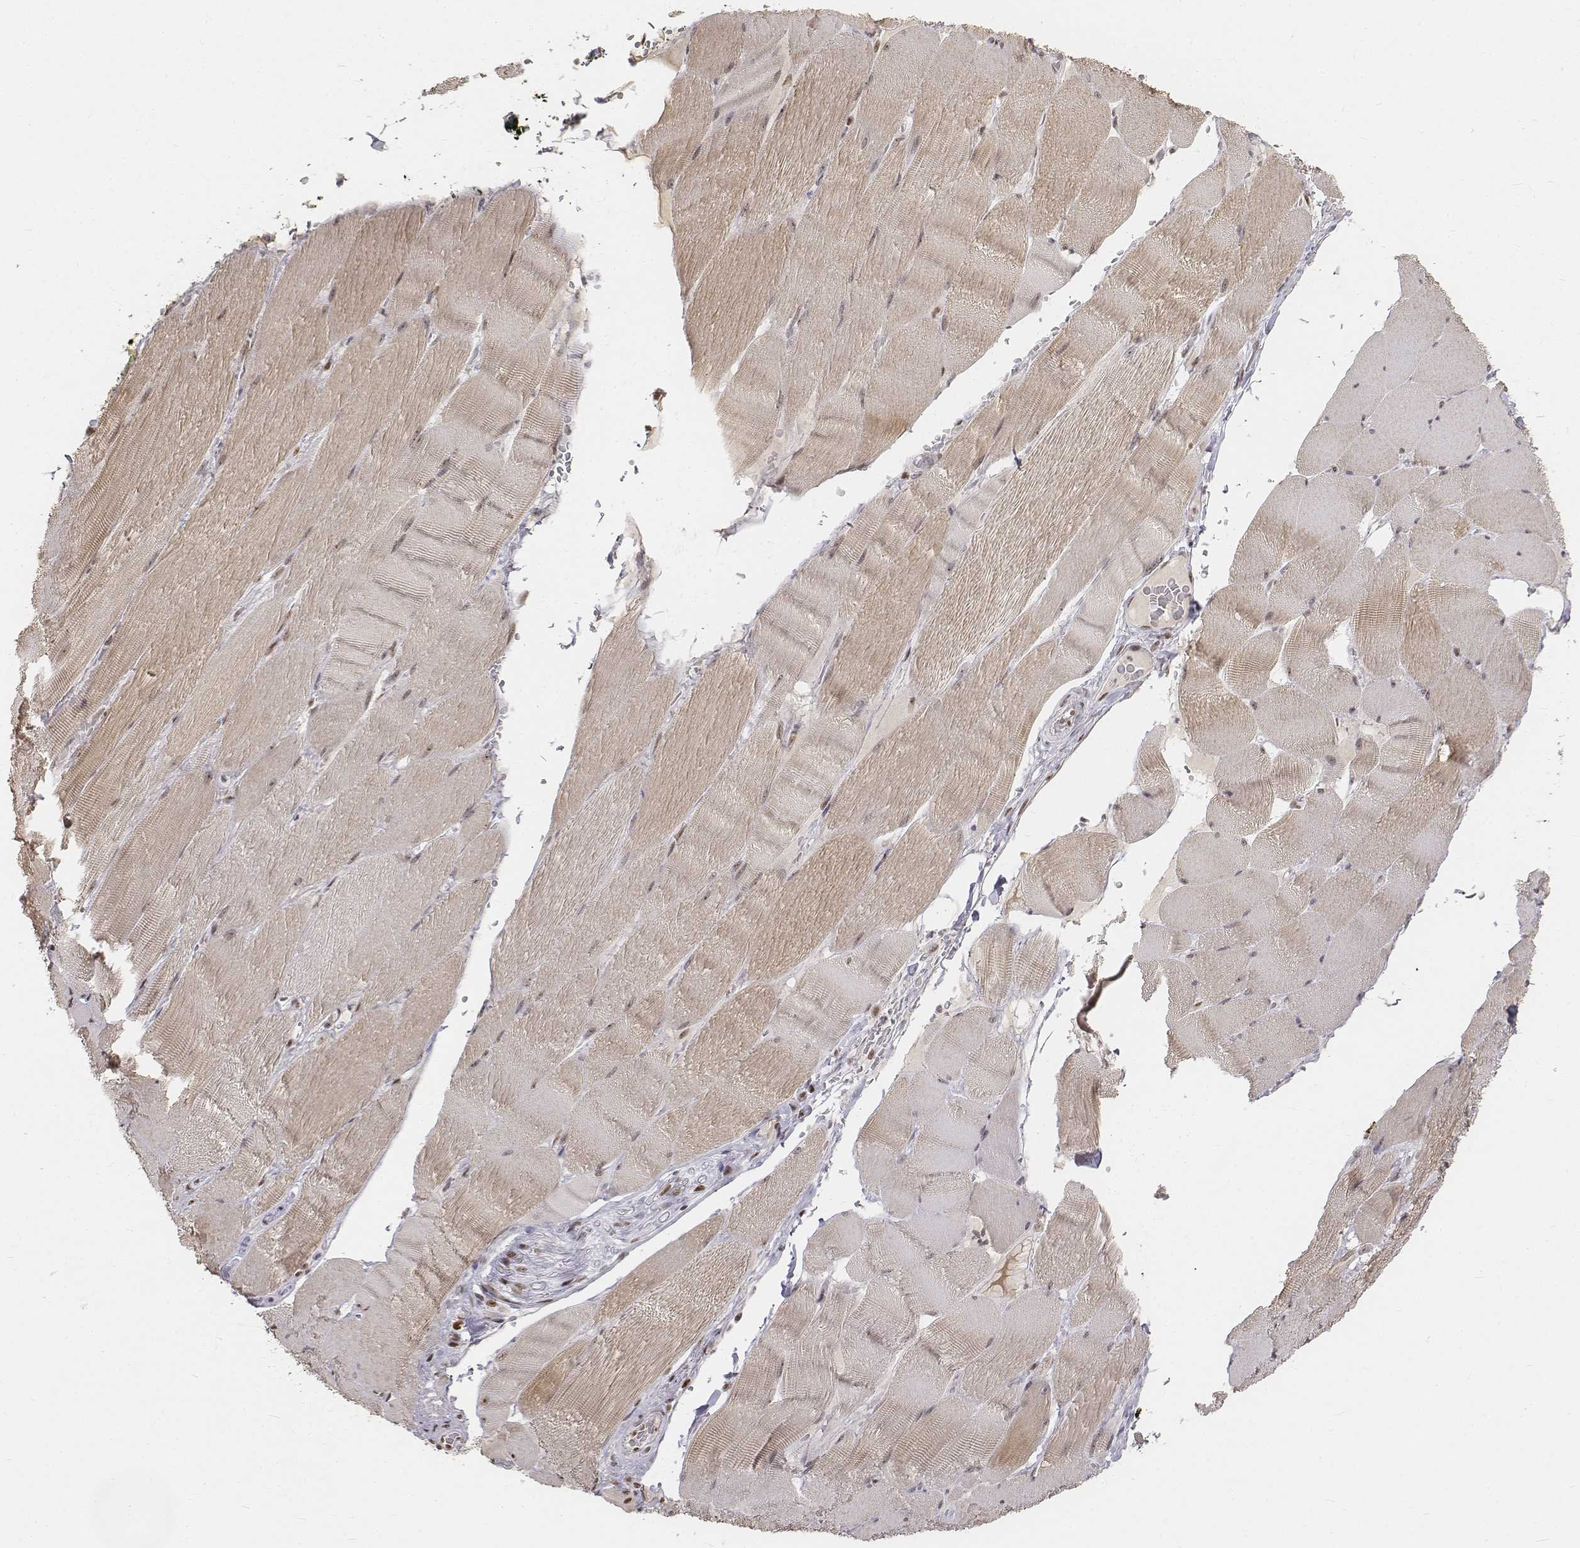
{"staining": {"intensity": "moderate", "quantity": "25%-75%", "location": "cytoplasmic/membranous,nuclear"}, "tissue": "skeletal muscle", "cell_type": "Myocytes", "image_type": "normal", "snomed": [{"axis": "morphology", "description": "Normal tissue, NOS"}, {"axis": "topography", "description": "Skeletal muscle"}], "caption": "This is a photomicrograph of immunohistochemistry (IHC) staining of normal skeletal muscle, which shows moderate staining in the cytoplasmic/membranous,nuclear of myocytes.", "gene": "PHF6", "patient": {"sex": "male", "age": 56}}